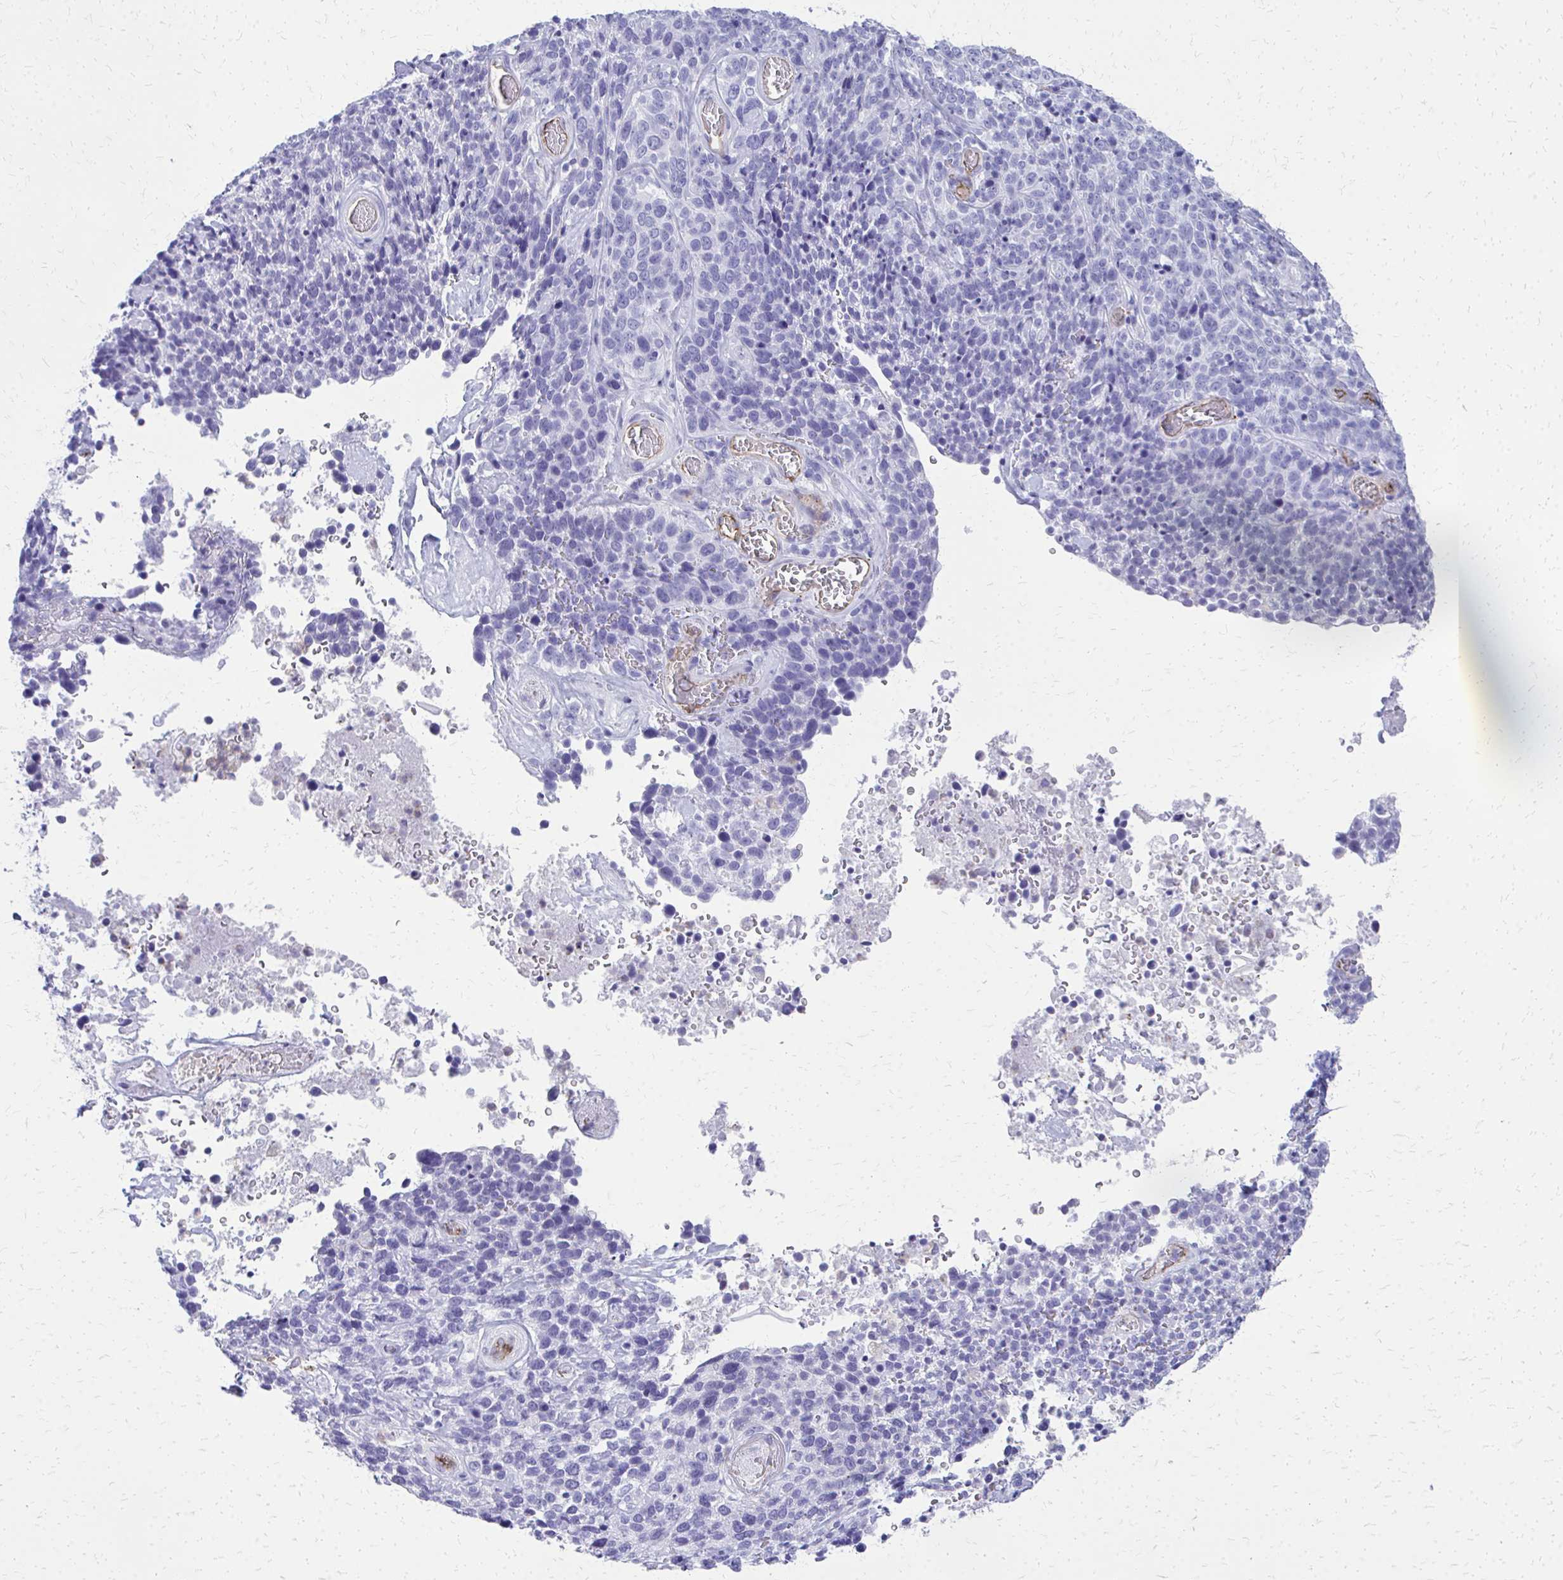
{"staining": {"intensity": "negative", "quantity": "none", "location": "none"}, "tissue": "cervical cancer", "cell_type": "Tumor cells", "image_type": "cancer", "snomed": [{"axis": "morphology", "description": "Squamous cell carcinoma, NOS"}, {"axis": "topography", "description": "Cervix"}], "caption": "This is an immunohistochemistry (IHC) histopathology image of human cervical cancer (squamous cell carcinoma). There is no staining in tumor cells.", "gene": "TPSG1", "patient": {"sex": "female", "age": 46}}